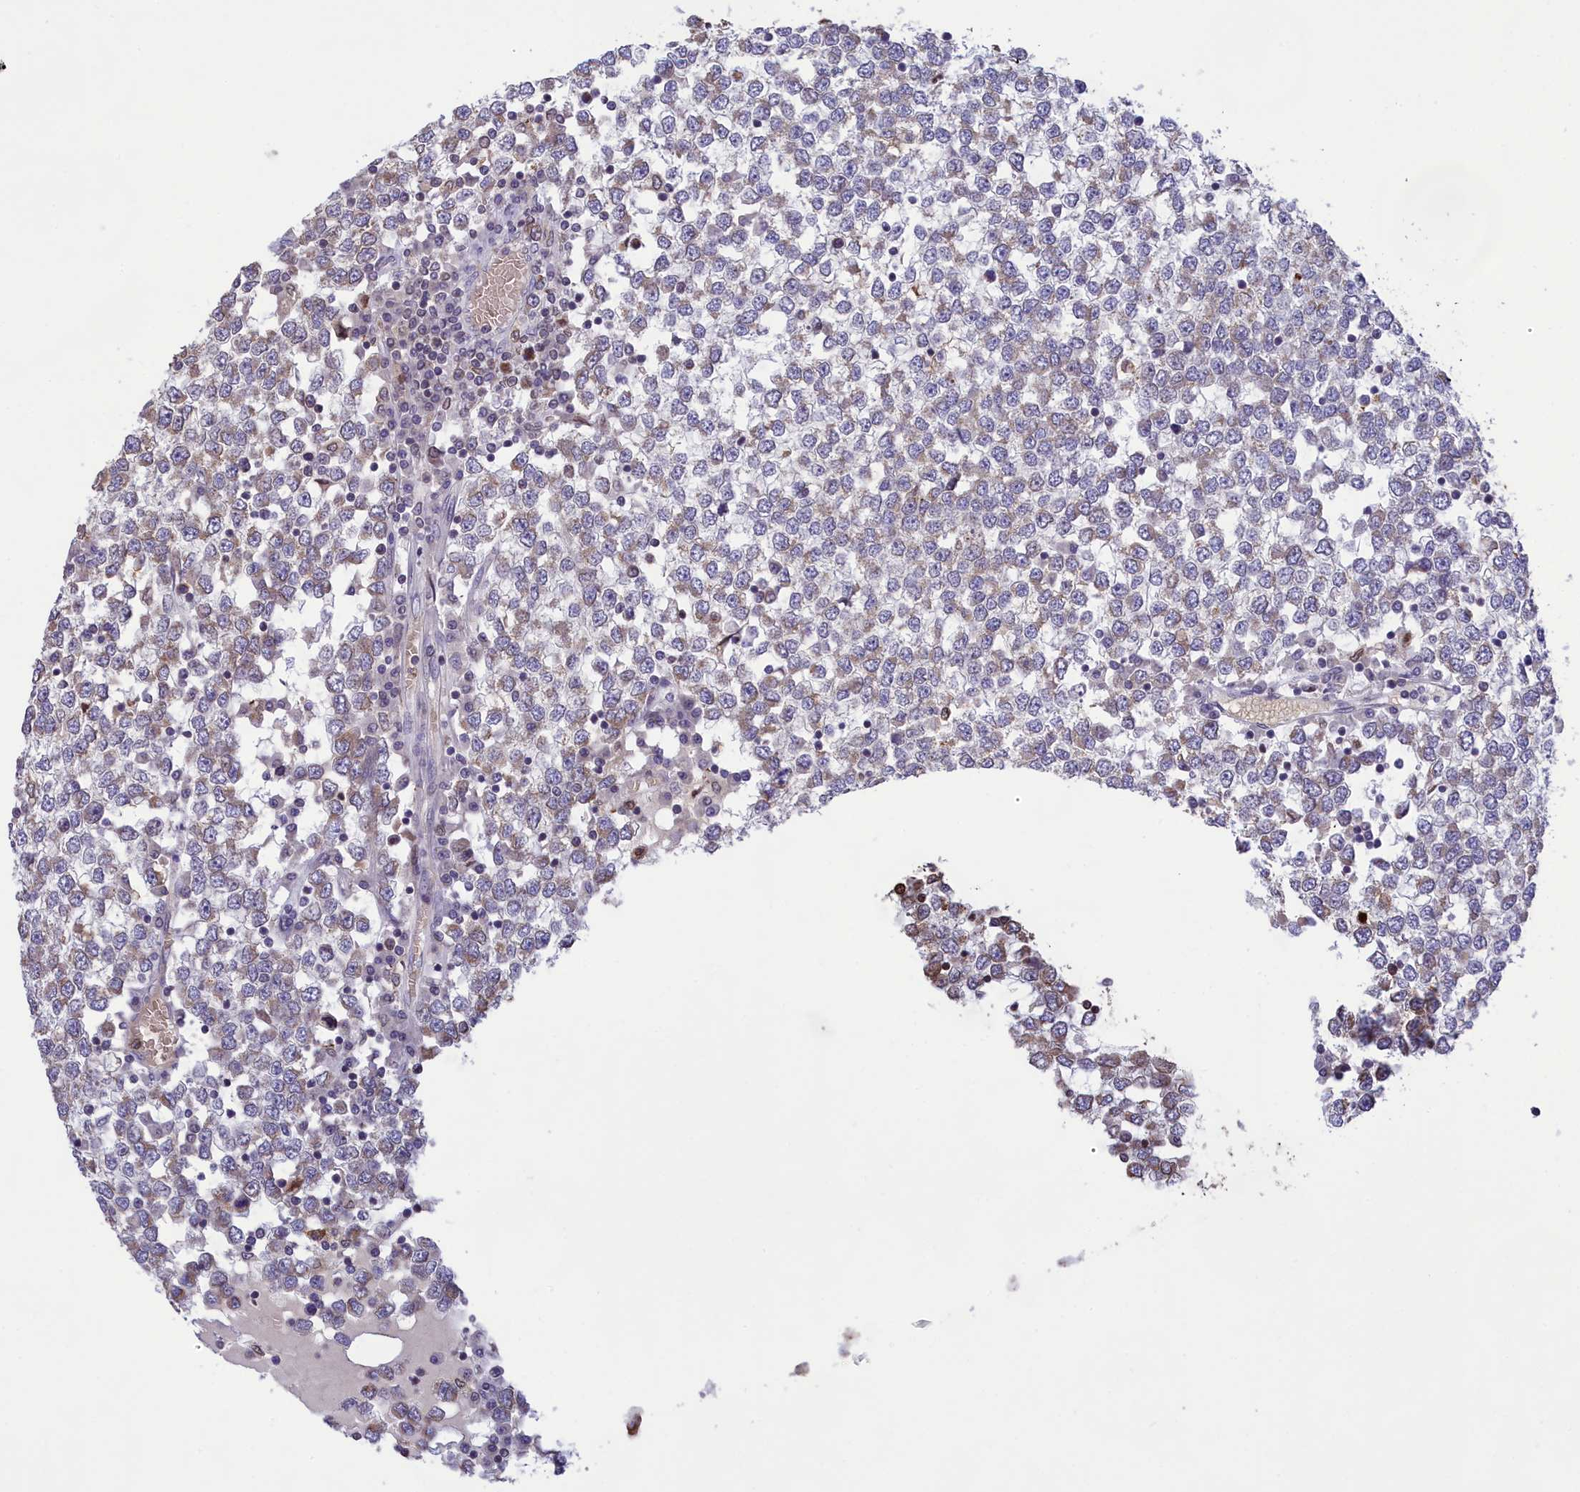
{"staining": {"intensity": "moderate", "quantity": "25%-75%", "location": "cytoplasmic/membranous"}, "tissue": "testis cancer", "cell_type": "Tumor cells", "image_type": "cancer", "snomed": [{"axis": "morphology", "description": "Seminoma, NOS"}, {"axis": "topography", "description": "Testis"}], "caption": "Tumor cells show medium levels of moderate cytoplasmic/membranous expression in about 25%-75% of cells in testis seminoma. (Stains: DAB (3,3'-diaminobenzidine) in brown, nuclei in blue, Microscopy: brightfield microscopy at high magnification).", "gene": "PKHD1L1", "patient": {"sex": "male", "age": 65}}